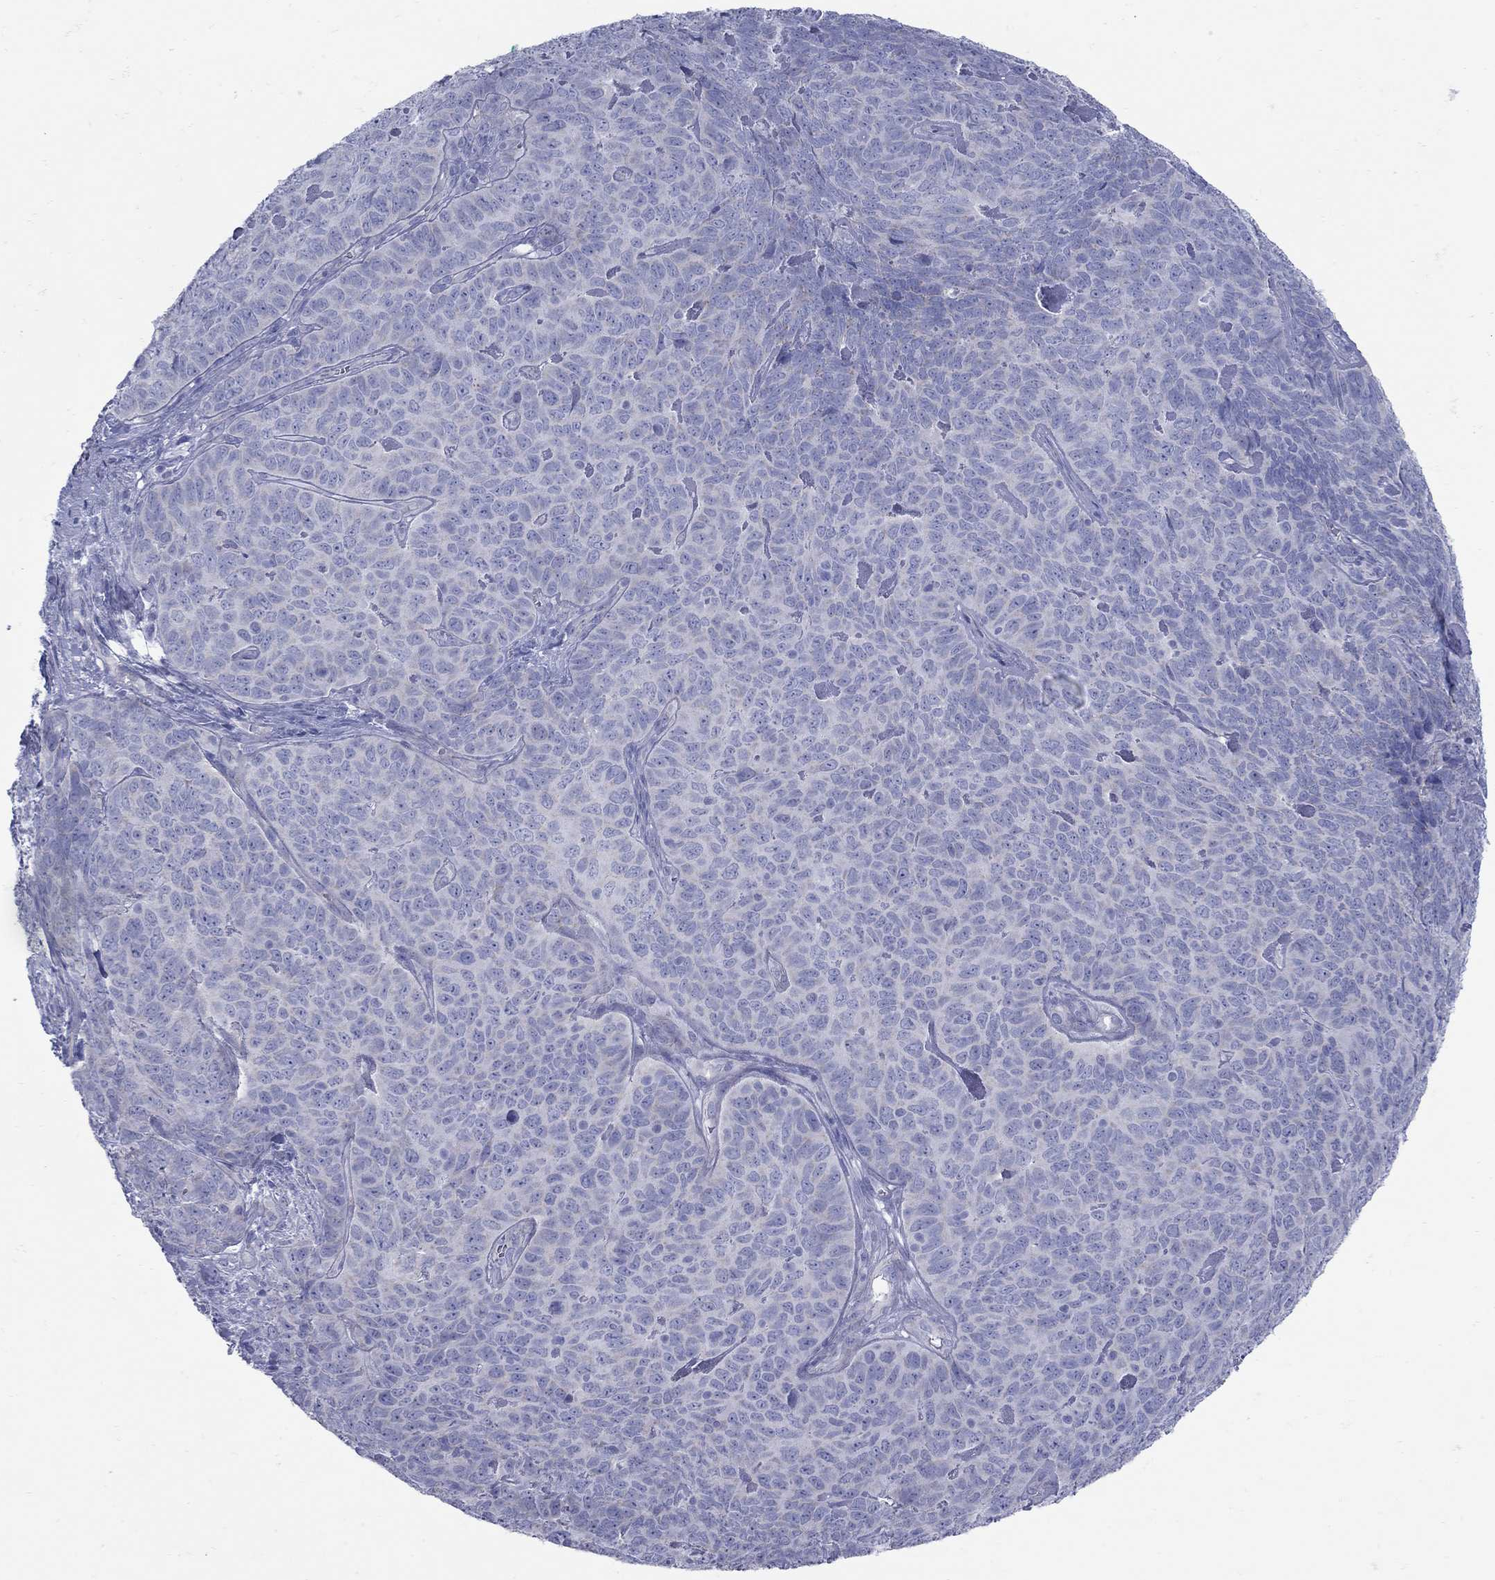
{"staining": {"intensity": "negative", "quantity": "none", "location": "none"}, "tissue": "skin cancer", "cell_type": "Tumor cells", "image_type": "cancer", "snomed": [{"axis": "morphology", "description": "Squamous cell carcinoma, NOS"}, {"axis": "topography", "description": "Skin"}, {"axis": "topography", "description": "Anal"}], "caption": "A micrograph of human squamous cell carcinoma (skin) is negative for staining in tumor cells.", "gene": "PDZD3", "patient": {"sex": "female", "age": 51}}